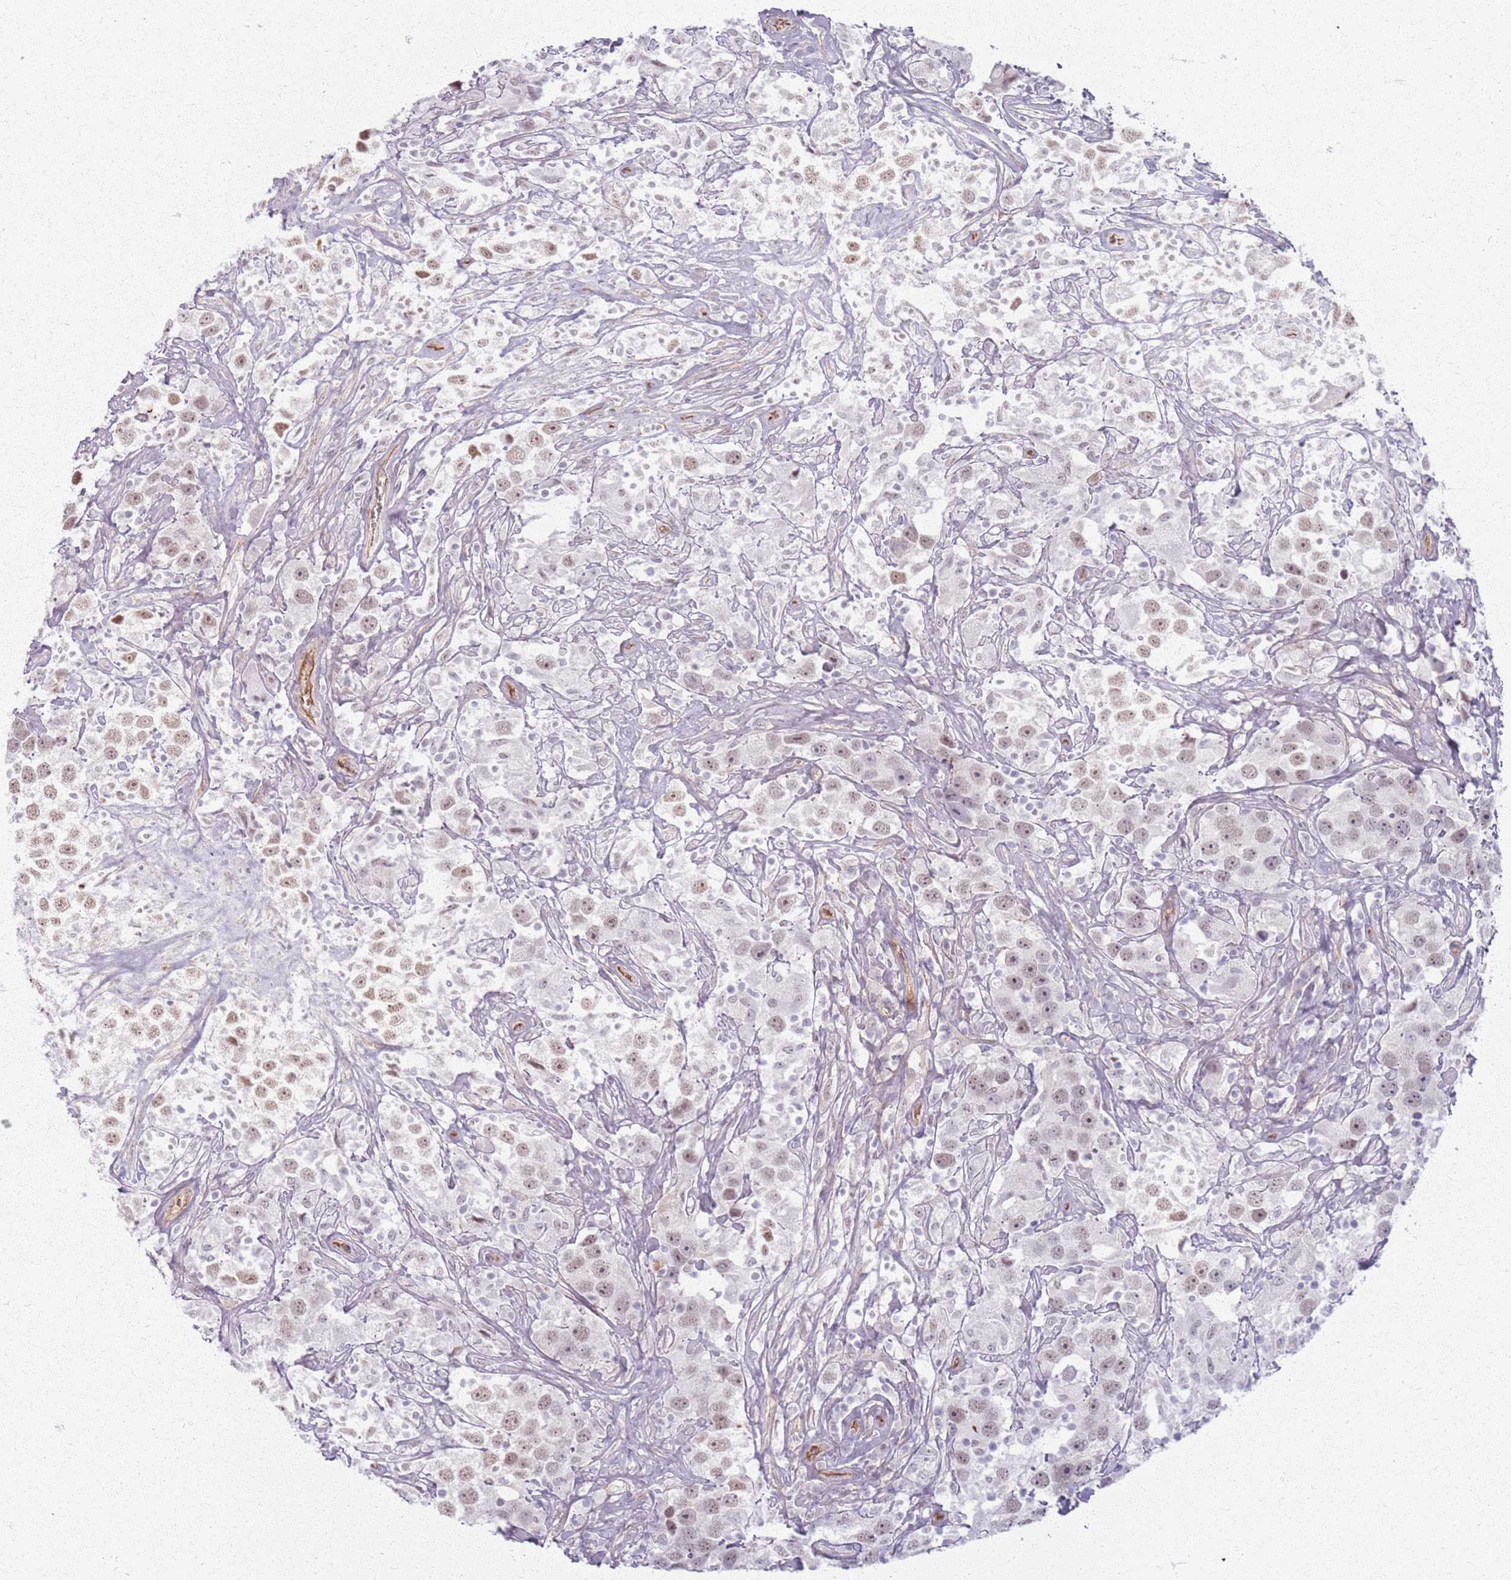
{"staining": {"intensity": "moderate", "quantity": "25%-75%", "location": "nuclear"}, "tissue": "testis cancer", "cell_type": "Tumor cells", "image_type": "cancer", "snomed": [{"axis": "morphology", "description": "Seminoma, NOS"}, {"axis": "topography", "description": "Testis"}], "caption": "Tumor cells show medium levels of moderate nuclear staining in about 25%-75% of cells in human testis cancer (seminoma). Nuclei are stained in blue.", "gene": "KCNA5", "patient": {"sex": "male", "age": 49}}